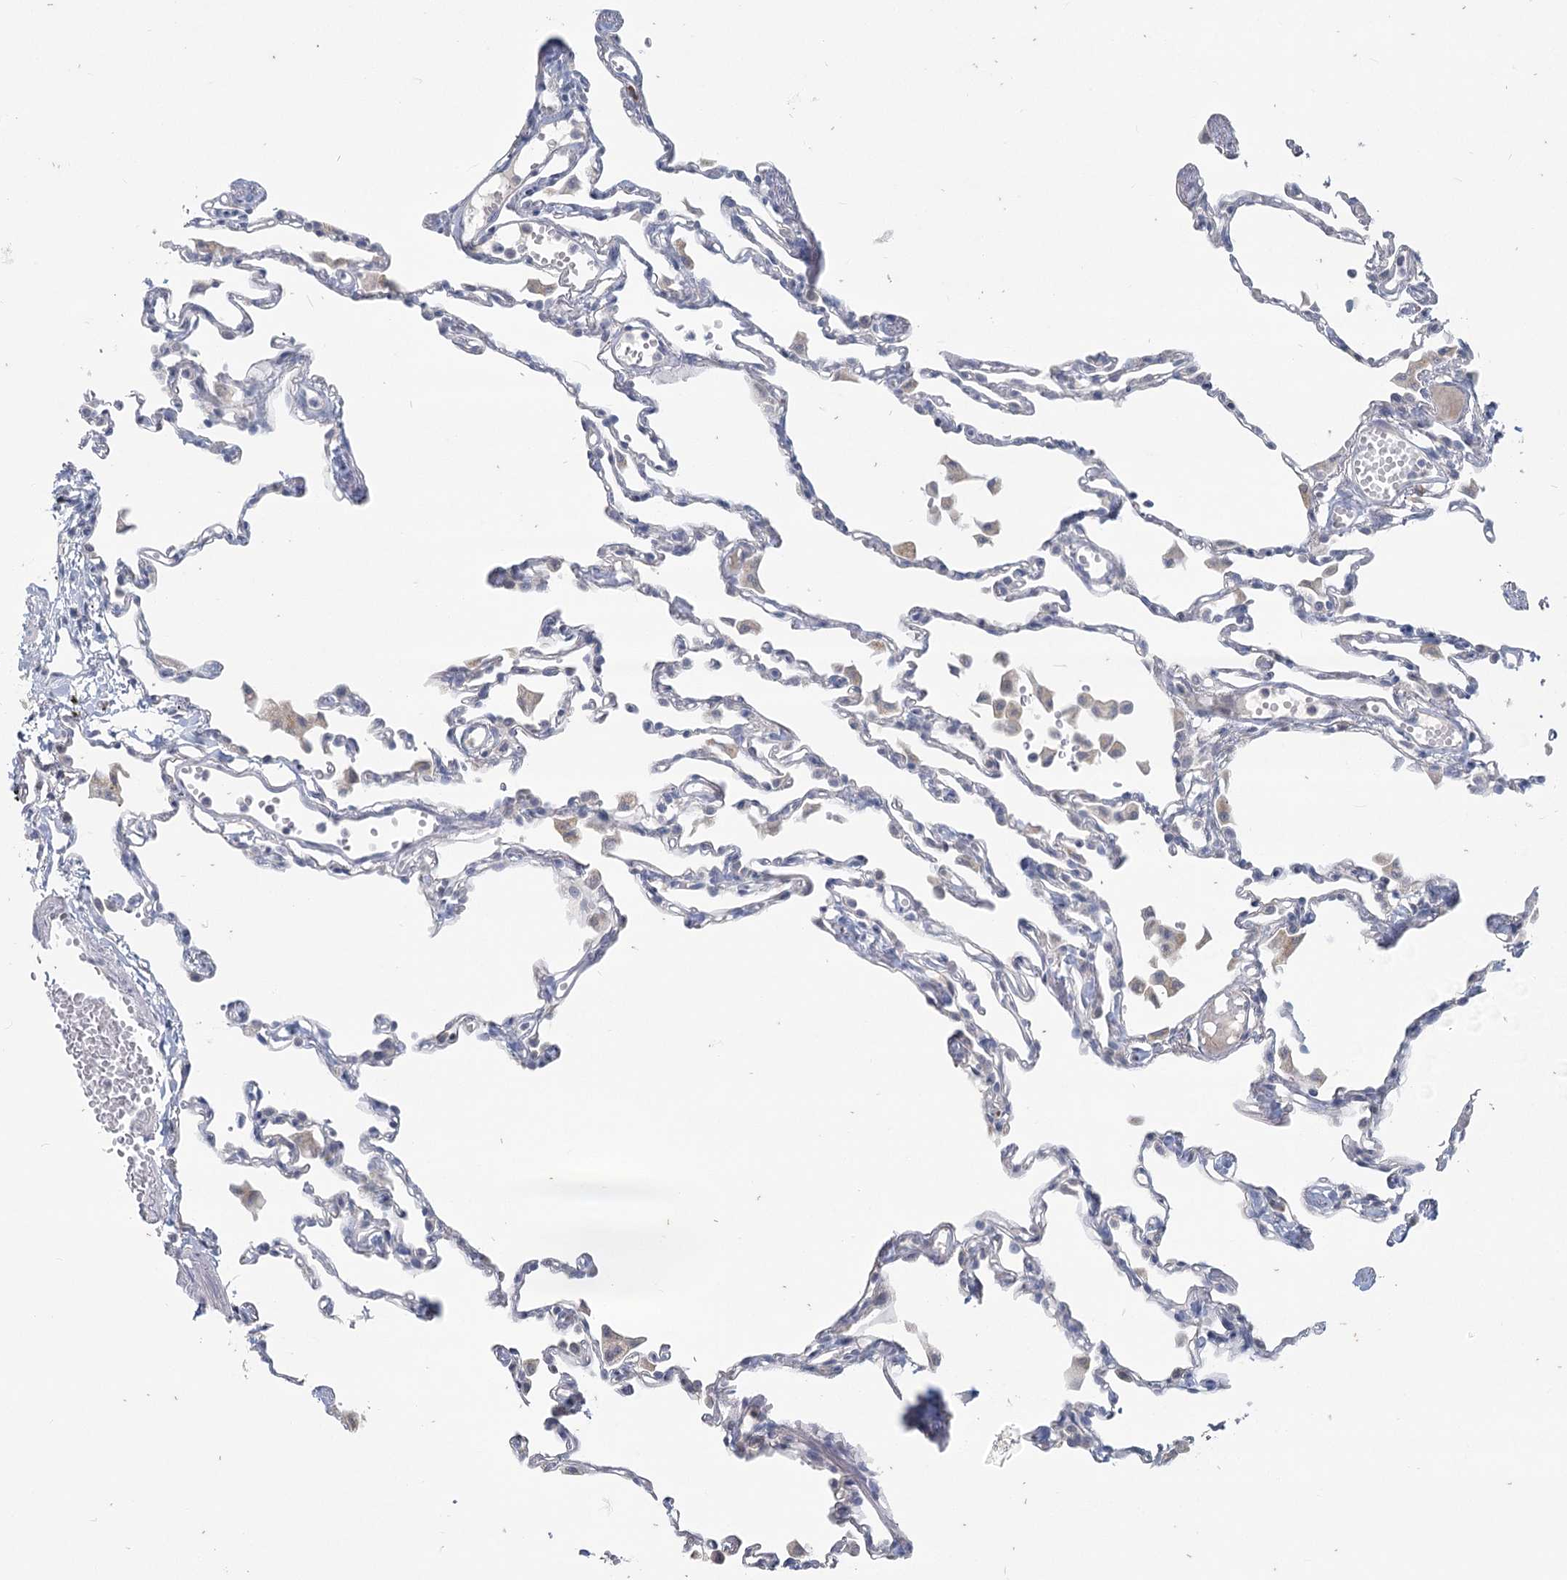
{"staining": {"intensity": "negative", "quantity": "none", "location": "none"}, "tissue": "lung", "cell_type": "Alveolar cells", "image_type": "normal", "snomed": [{"axis": "morphology", "description": "Normal tissue, NOS"}, {"axis": "topography", "description": "Lung"}], "caption": "Immunohistochemistry of unremarkable lung displays no positivity in alveolar cells.", "gene": "SLC9A3", "patient": {"sex": "female", "age": 49}}